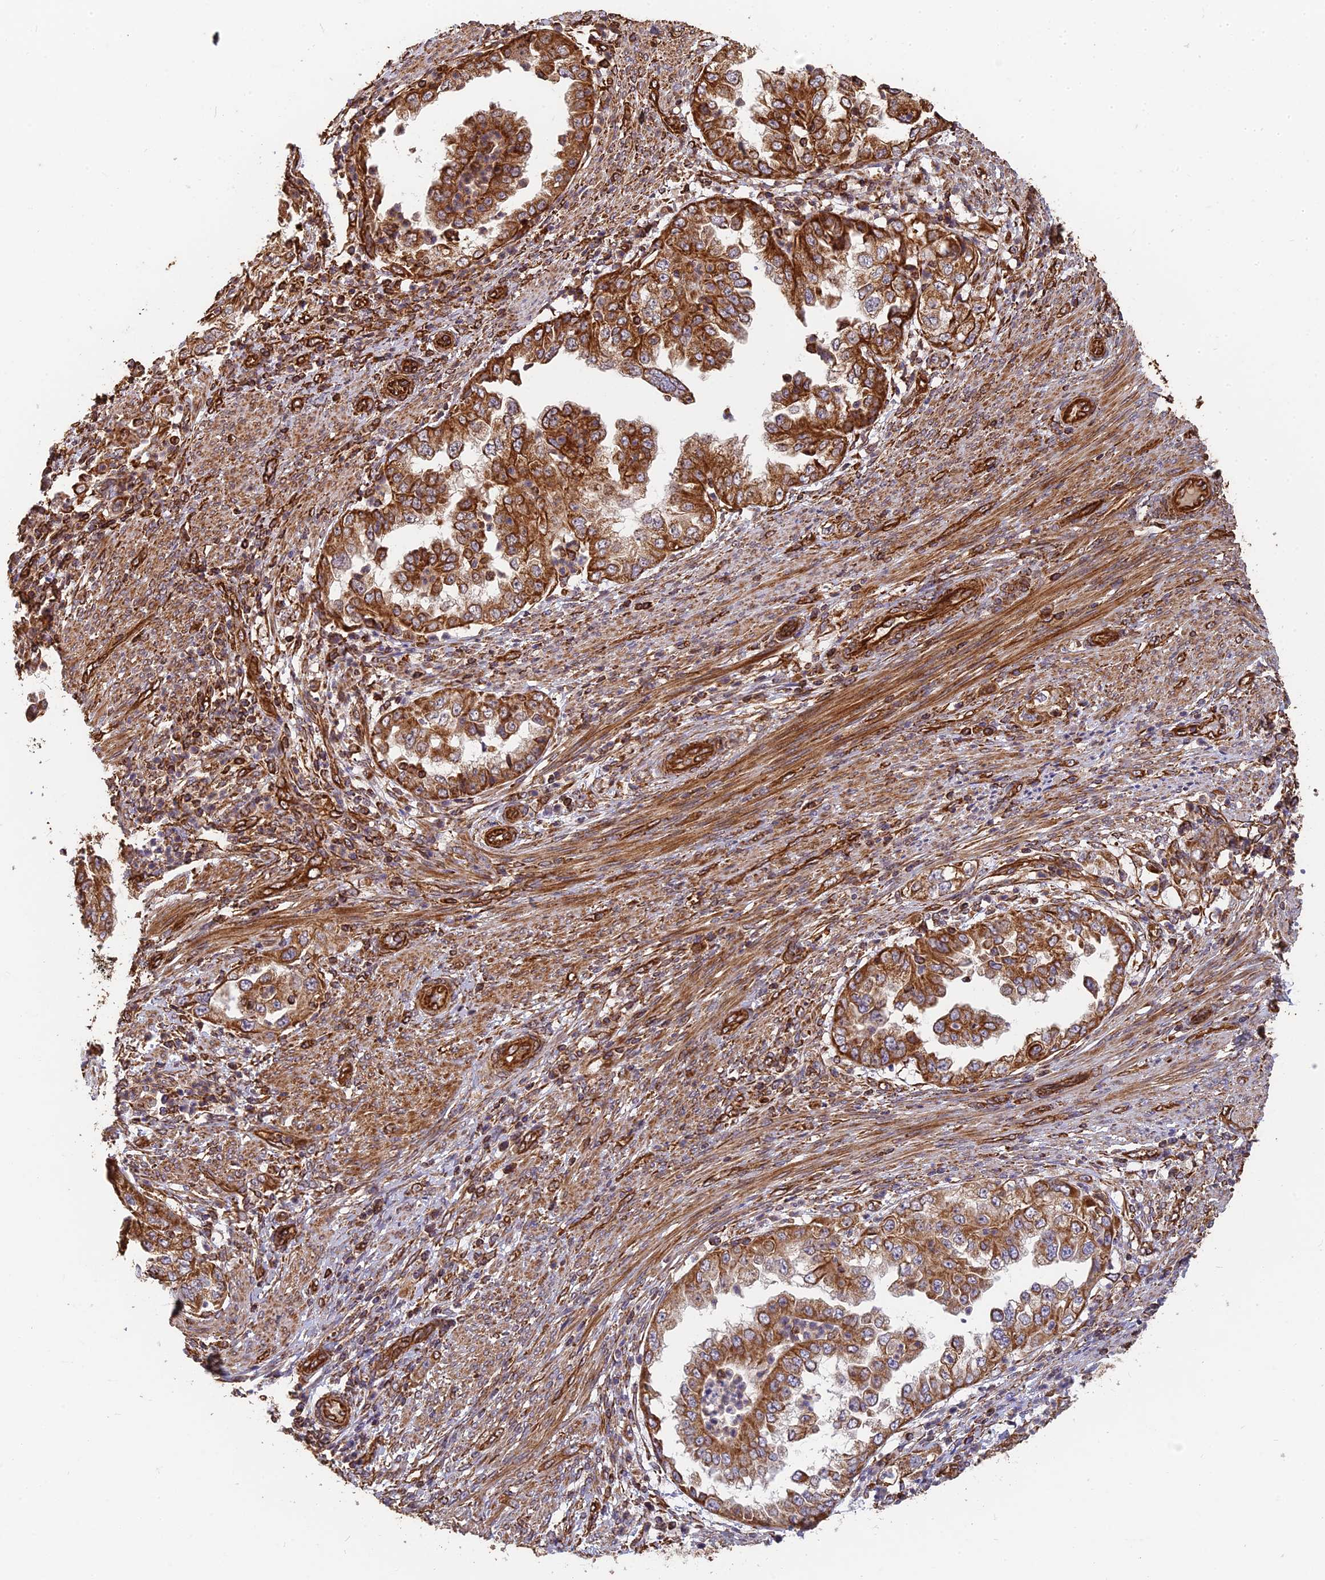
{"staining": {"intensity": "strong", "quantity": ">75%", "location": "cytoplasmic/membranous"}, "tissue": "endometrial cancer", "cell_type": "Tumor cells", "image_type": "cancer", "snomed": [{"axis": "morphology", "description": "Adenocarcinoma, NOS"}, {"axis": "topography", "description": "Endometrium"}], "caption": "This photomicrograph shows immunohistochemistry (IHC) staining of human endometrial adenocarcinoma, with high strong cytoplasmic/membranous positivity in approximately >75% of tumor cells.", "gene": "DSTYK", "patient": {"sex": "female", "age": 85}}